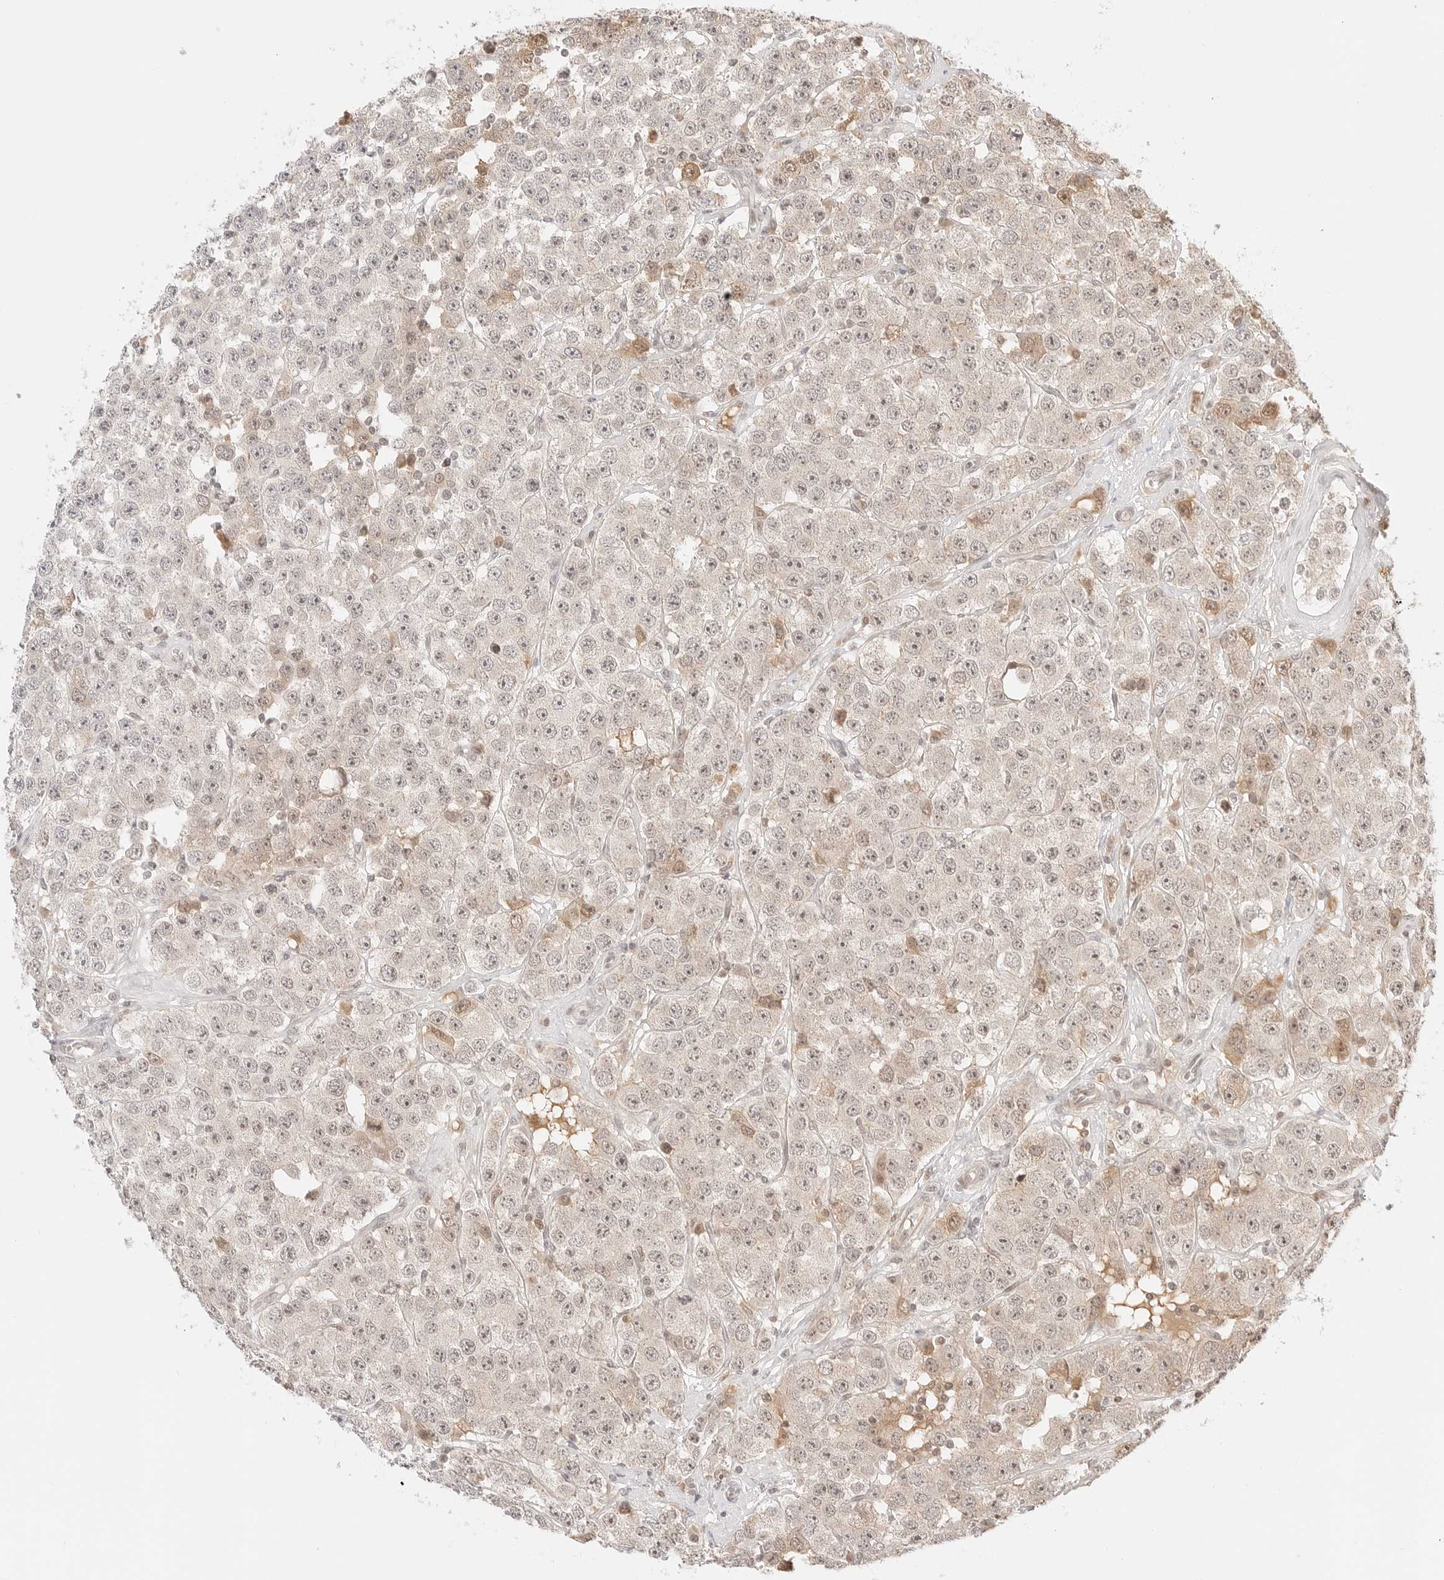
{"staining": {"intensity": "weak", "quantity": "25%-75%", "location": "cytoplasmic/membranous,nuclear"}, "tissue": "testis cancer", "cell_type": "Tumor cells", "image_type": "cancer", "snomed": [{"axis": "morphology", "description": "Seminoma, NOS"}, {"axis": "topography", "description": "Testis"}], "caption": "The immunohistochemical stain labels weak cytoplasmic/membranous and nuclear staining in tumor cells of testis cancer tissue.", "gene": "RPS6KL1", "patient": {"sex": "male", "age": 28}}